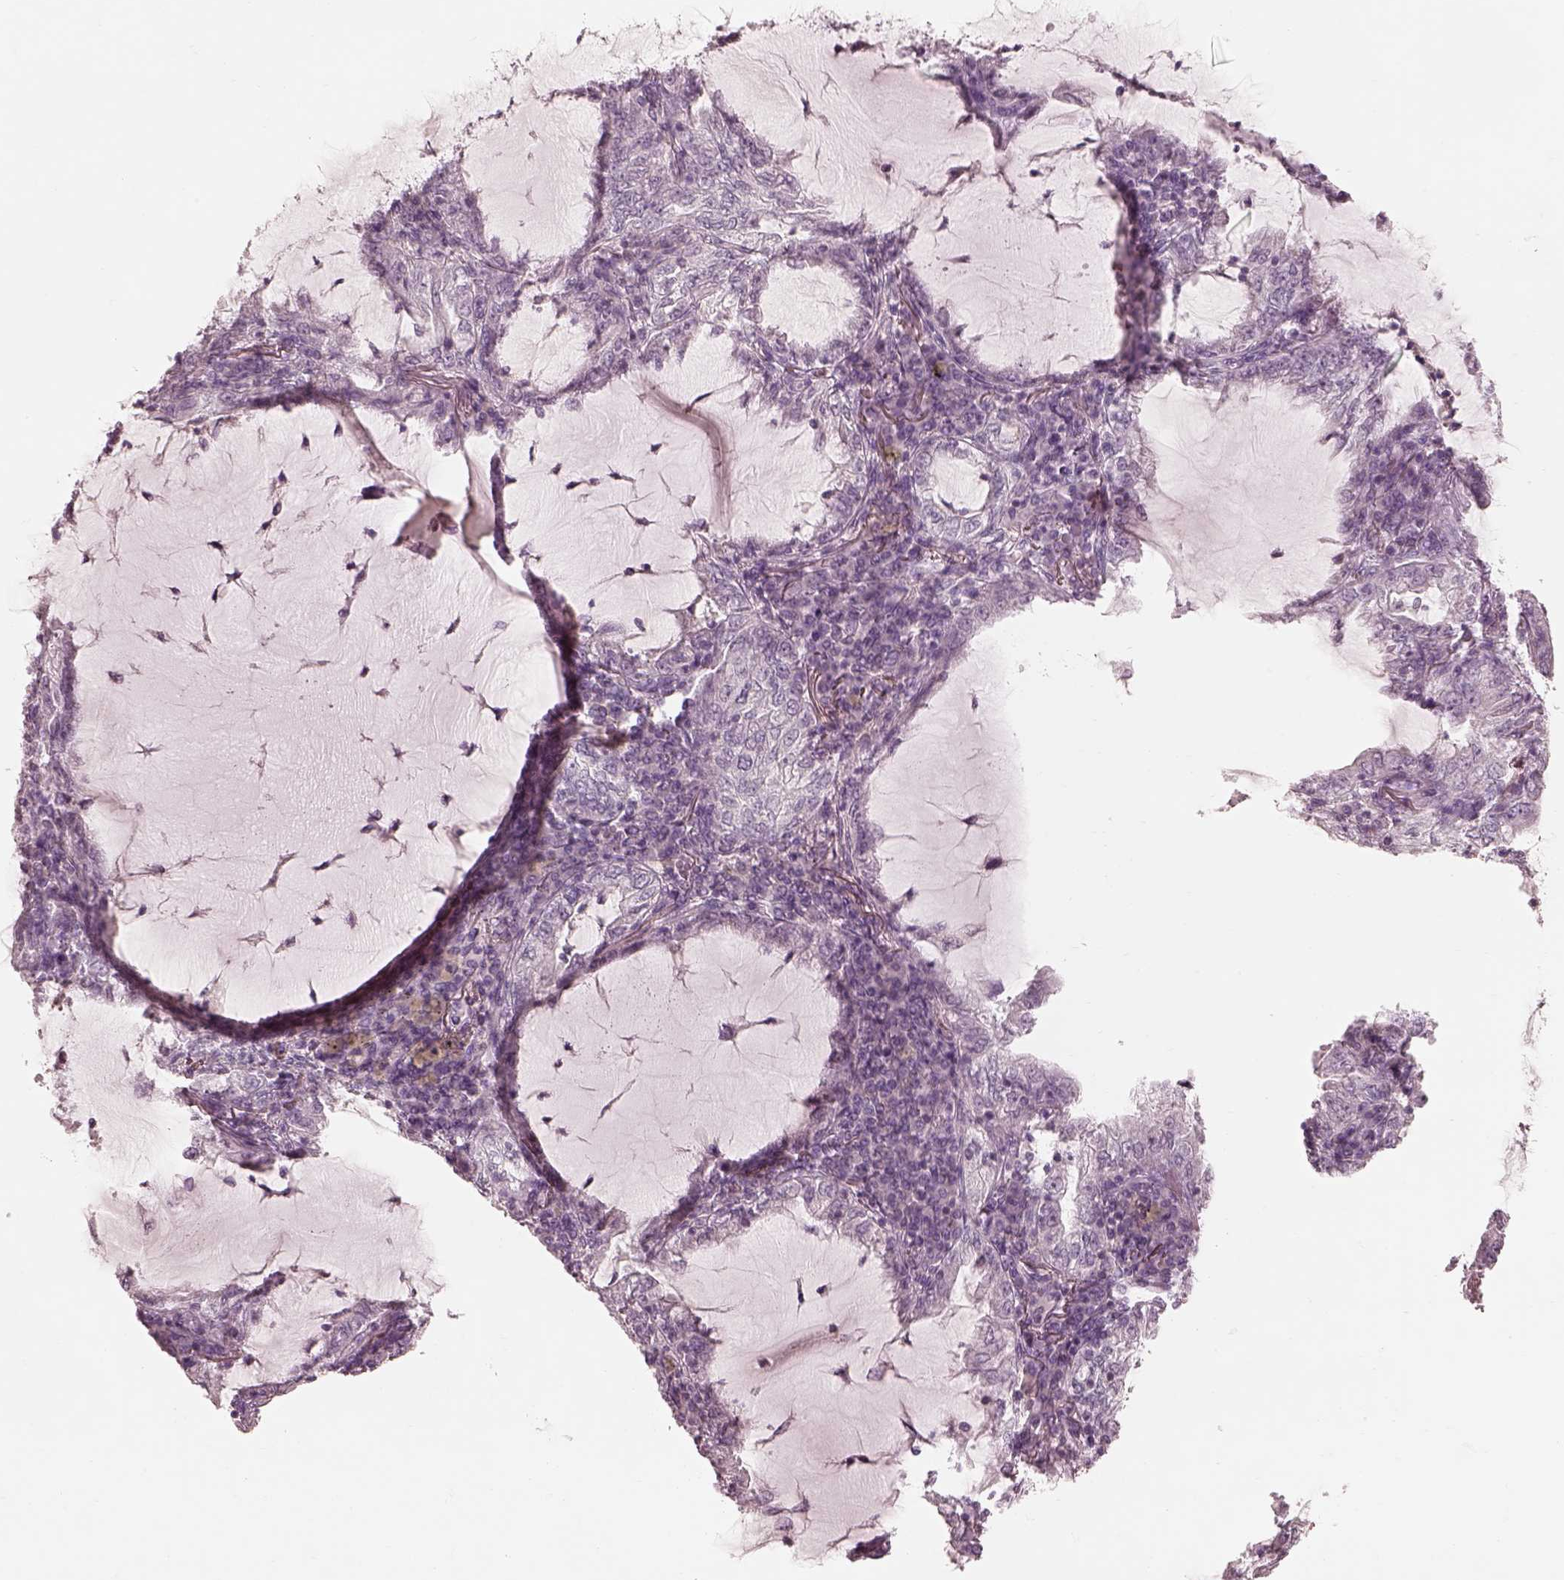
{"staining": {"intensity": "negative", "quantity": "none", "location": "none"}, "tissue": "lung cancer", "cell_type": "Tumor cells", "image_type": "cancer", "snomed": [{"axis": "morphology", "description": "Adenocarcinoma, NOS"}, {"axis": "topography", "description": "Lung"}], "caption": "IHC of human lung adenocarcinoma reveals no staining in tumor cells.", "gene": "PRKACG", "patient": {"sex": "female", "age": 73}}